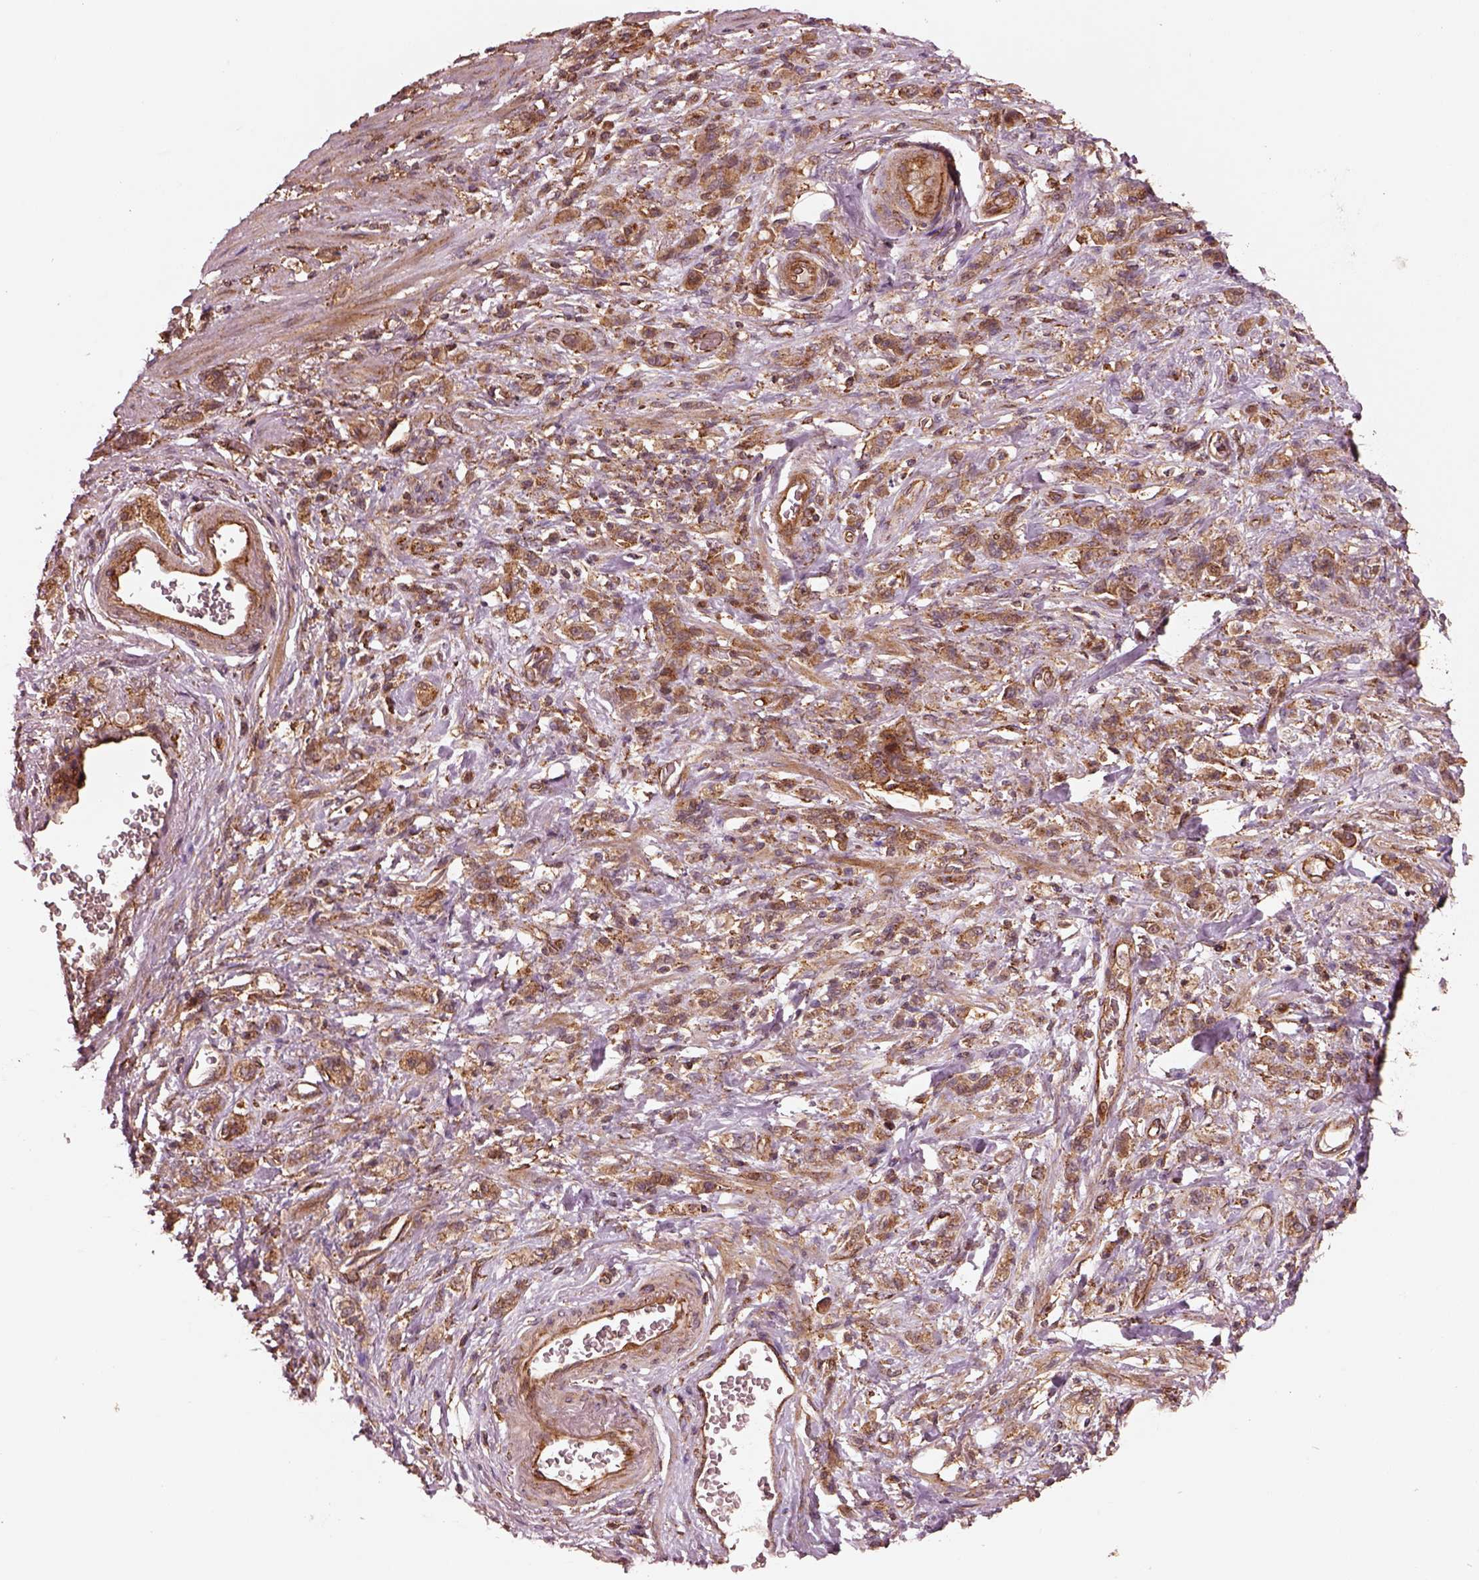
{"staining": {"intensity": "moderate", "quantity": ">75%", "location": "cytoplasmic/membranous"}, "tissue": "stomach cancer", "cell_type": "Tumor cells", "image_type": "cancer", "snomed": [{"axis": "morphology", "description": "Adenocarcinoma, NOS"}, {"axis": "topography", "description": "Stomach"}], "caption": "Adenocarcinoma (stomach) stained for a protein (brown) reveals moderate cytoplasmic/membranous positive positivity in approximately >75% of tumor cells.", "gene": "WASHC2A", "patient": {"sex": "male", "age": 77}}